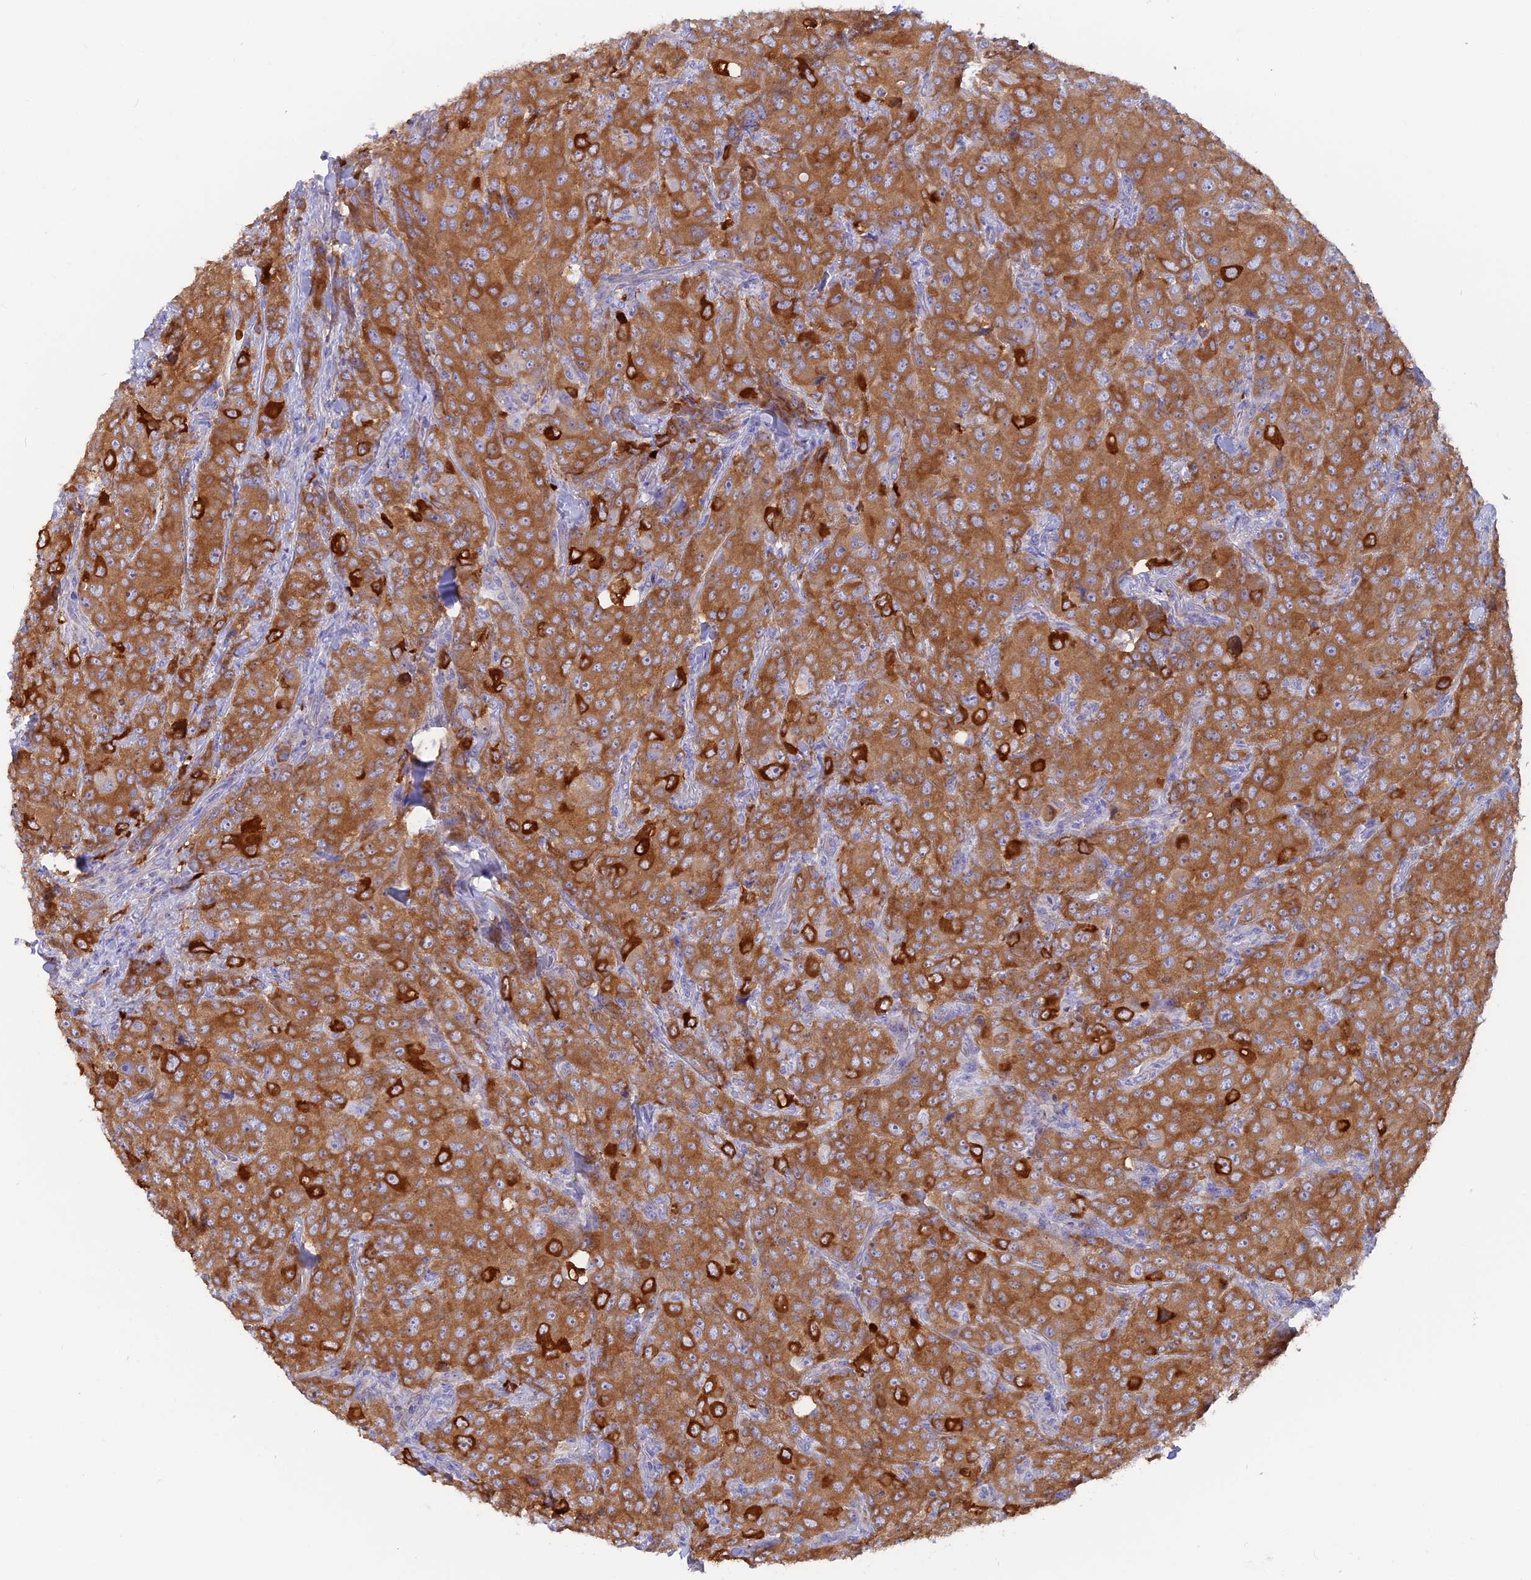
{"staining": {"intensity": "moderate", "quantity": ">75%", "location": "cytoplasmic/membranous"}, "tissue": "breast cancer", "cell_type": "Tumor cells", "image_type": "cancer", "snomed": [{"axis": "morphology", "description": "Duct carcinoma"}, {"axis": "topography", "description": "Breast"}], "caption": "Immunohistochemical staining of human breast infiltrating ductal carcinoma displays medium levels of moderate cytoplasmic/membranous protein staining in approximately >75% of tumor cells. The staining was performed using DAB to visualize the protein expression in brown, while the nuclei were stained in blue with hematoxylin (Magnification: 20x).", "gene": "LZTFL1", "patient": {"sex": "female", "age": 43}}